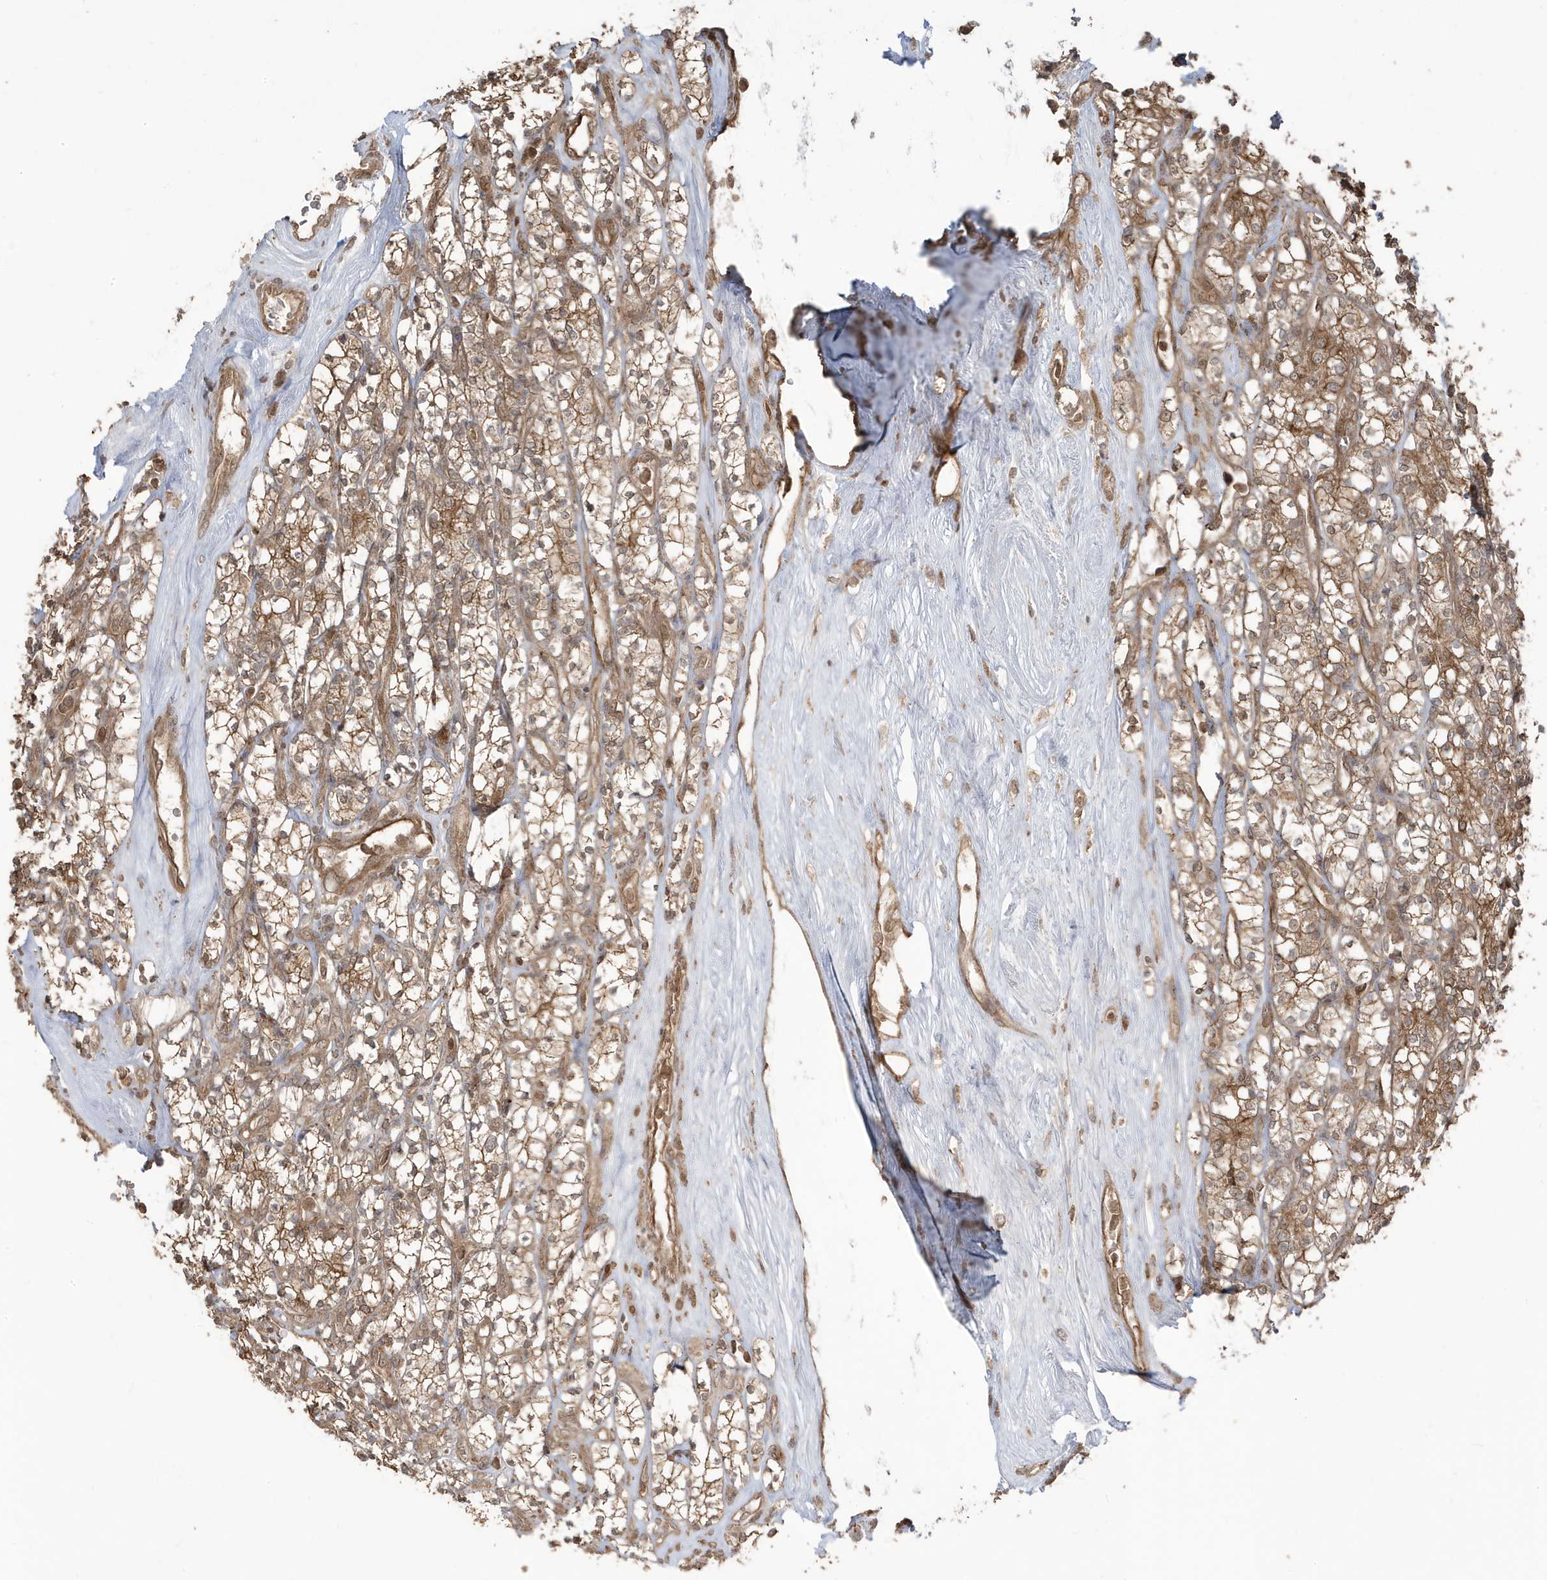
{"staining": {"intensity": "moderate", "quantity": ">75%", "location": "cytoplasmic/membranous"}, "tissue": "renal cancer", "cell_type": "Tumor cells", "image_type": "cancer", "snomed": [{"axis": "morphology", "description": "Adenocarcinoma, NOS"}, {"axis": "topography", "description": "Kidney"}], "caption": "This is a photomicrograph of immunohistochemistry staining of renal cancer (adenocarcinoma), which shows moderate staining in the cytoplasmic/membranous of tumor cells.", "gene": "ASAP1", "patient": {"sex": "male", "age": 77}}